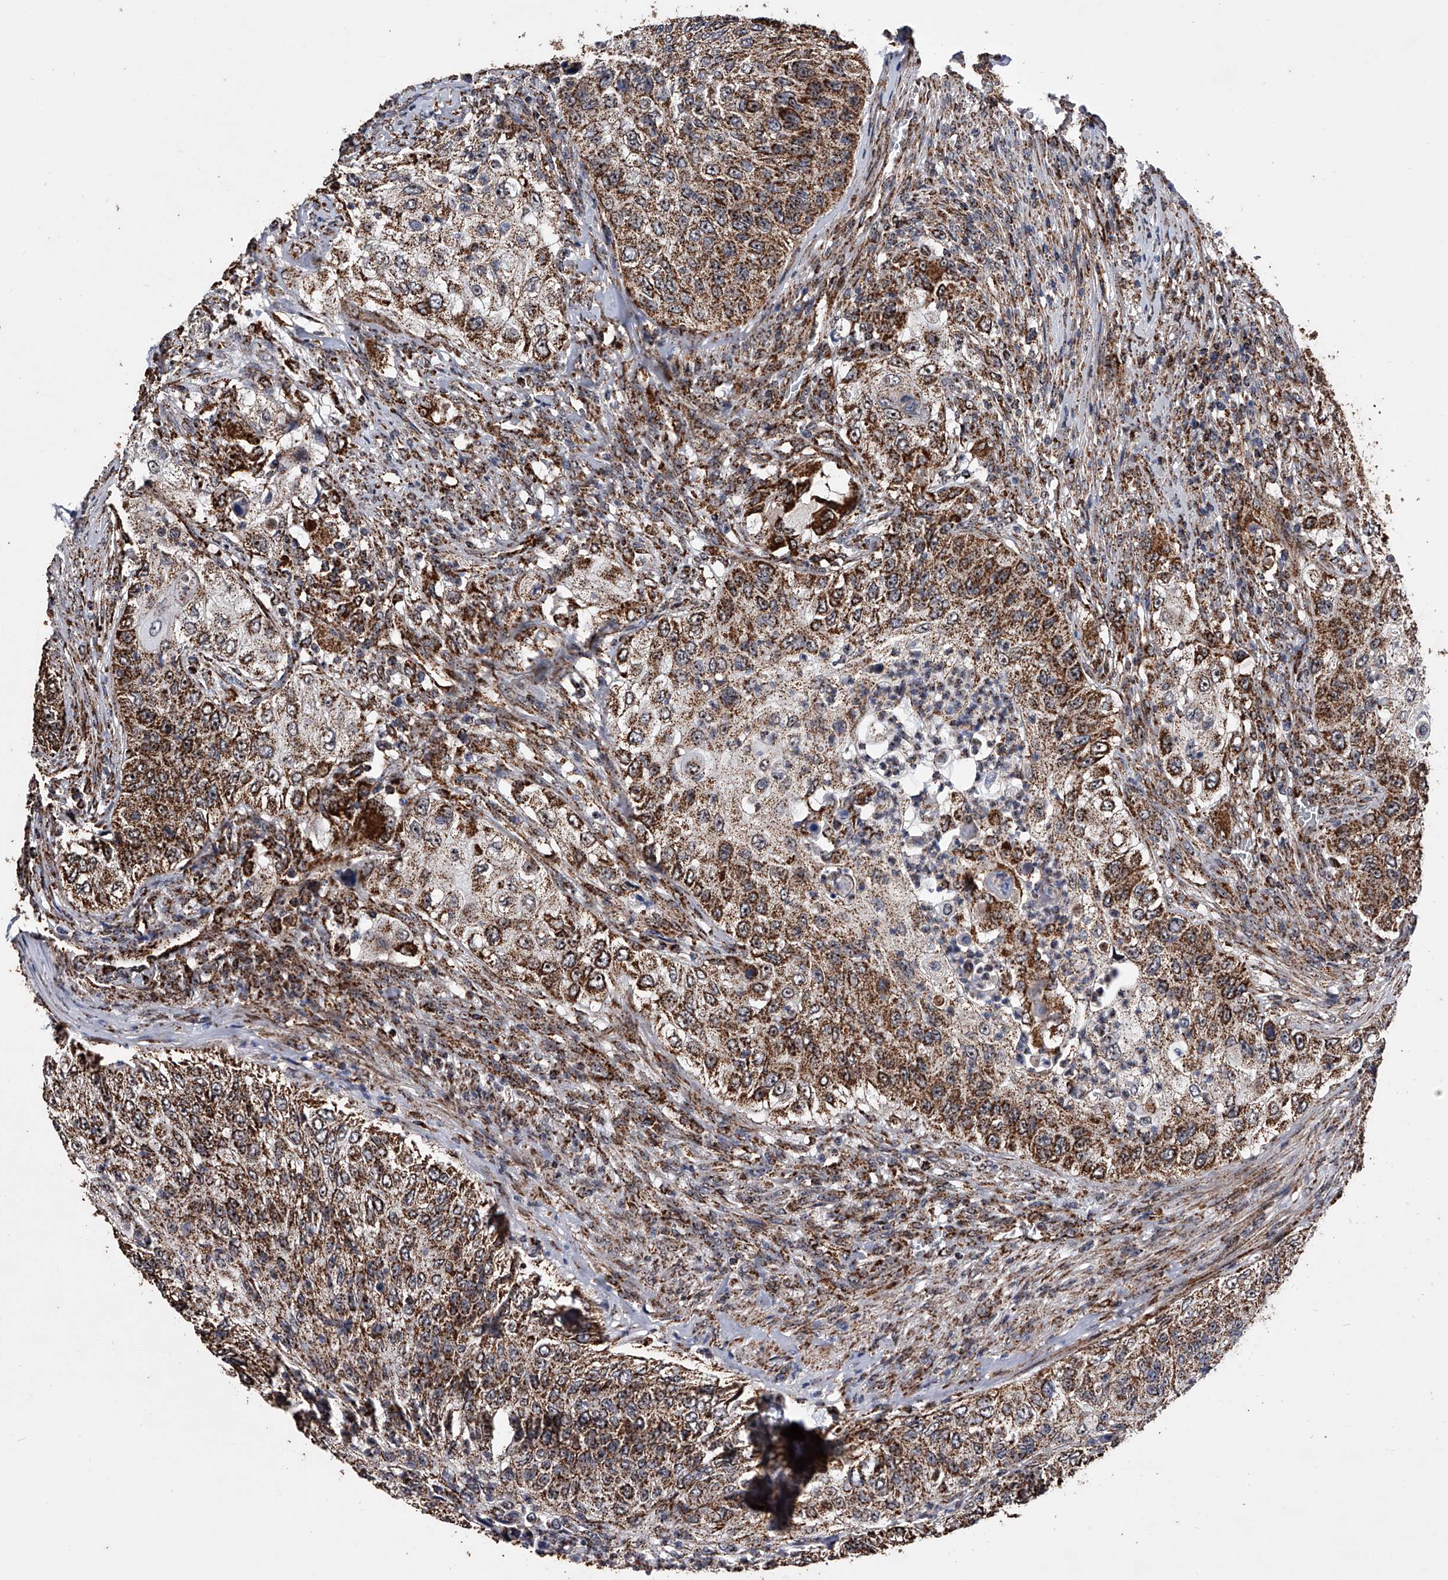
{"staining": {"intensity": "moderate", "quantity": ">75%", "location": "cytoplasmic/membranous"}, "tissue": "urothelial cancer", "cell_type": "Tumor cells", "image_type": "cancer", "snomed": [{"axis": "morphology", "description": "Urothelial carcinoma, High grade"}, {"axis": "topography", "description": "Urinary bladder"}], "caption": "Immunohistochemistry (IHC) photomicrograph of neoplastic tissue: urothelial cancer stained using immunohistochemistry displays medium levels of moderate protein expression localized specifically in the cytoplasmic/membranous of tumor cells, appearing as a cytoplasmic/membranous brown color.", "gene": "SMPDL3A", "patient": {"sex": "female", "age": 60}}